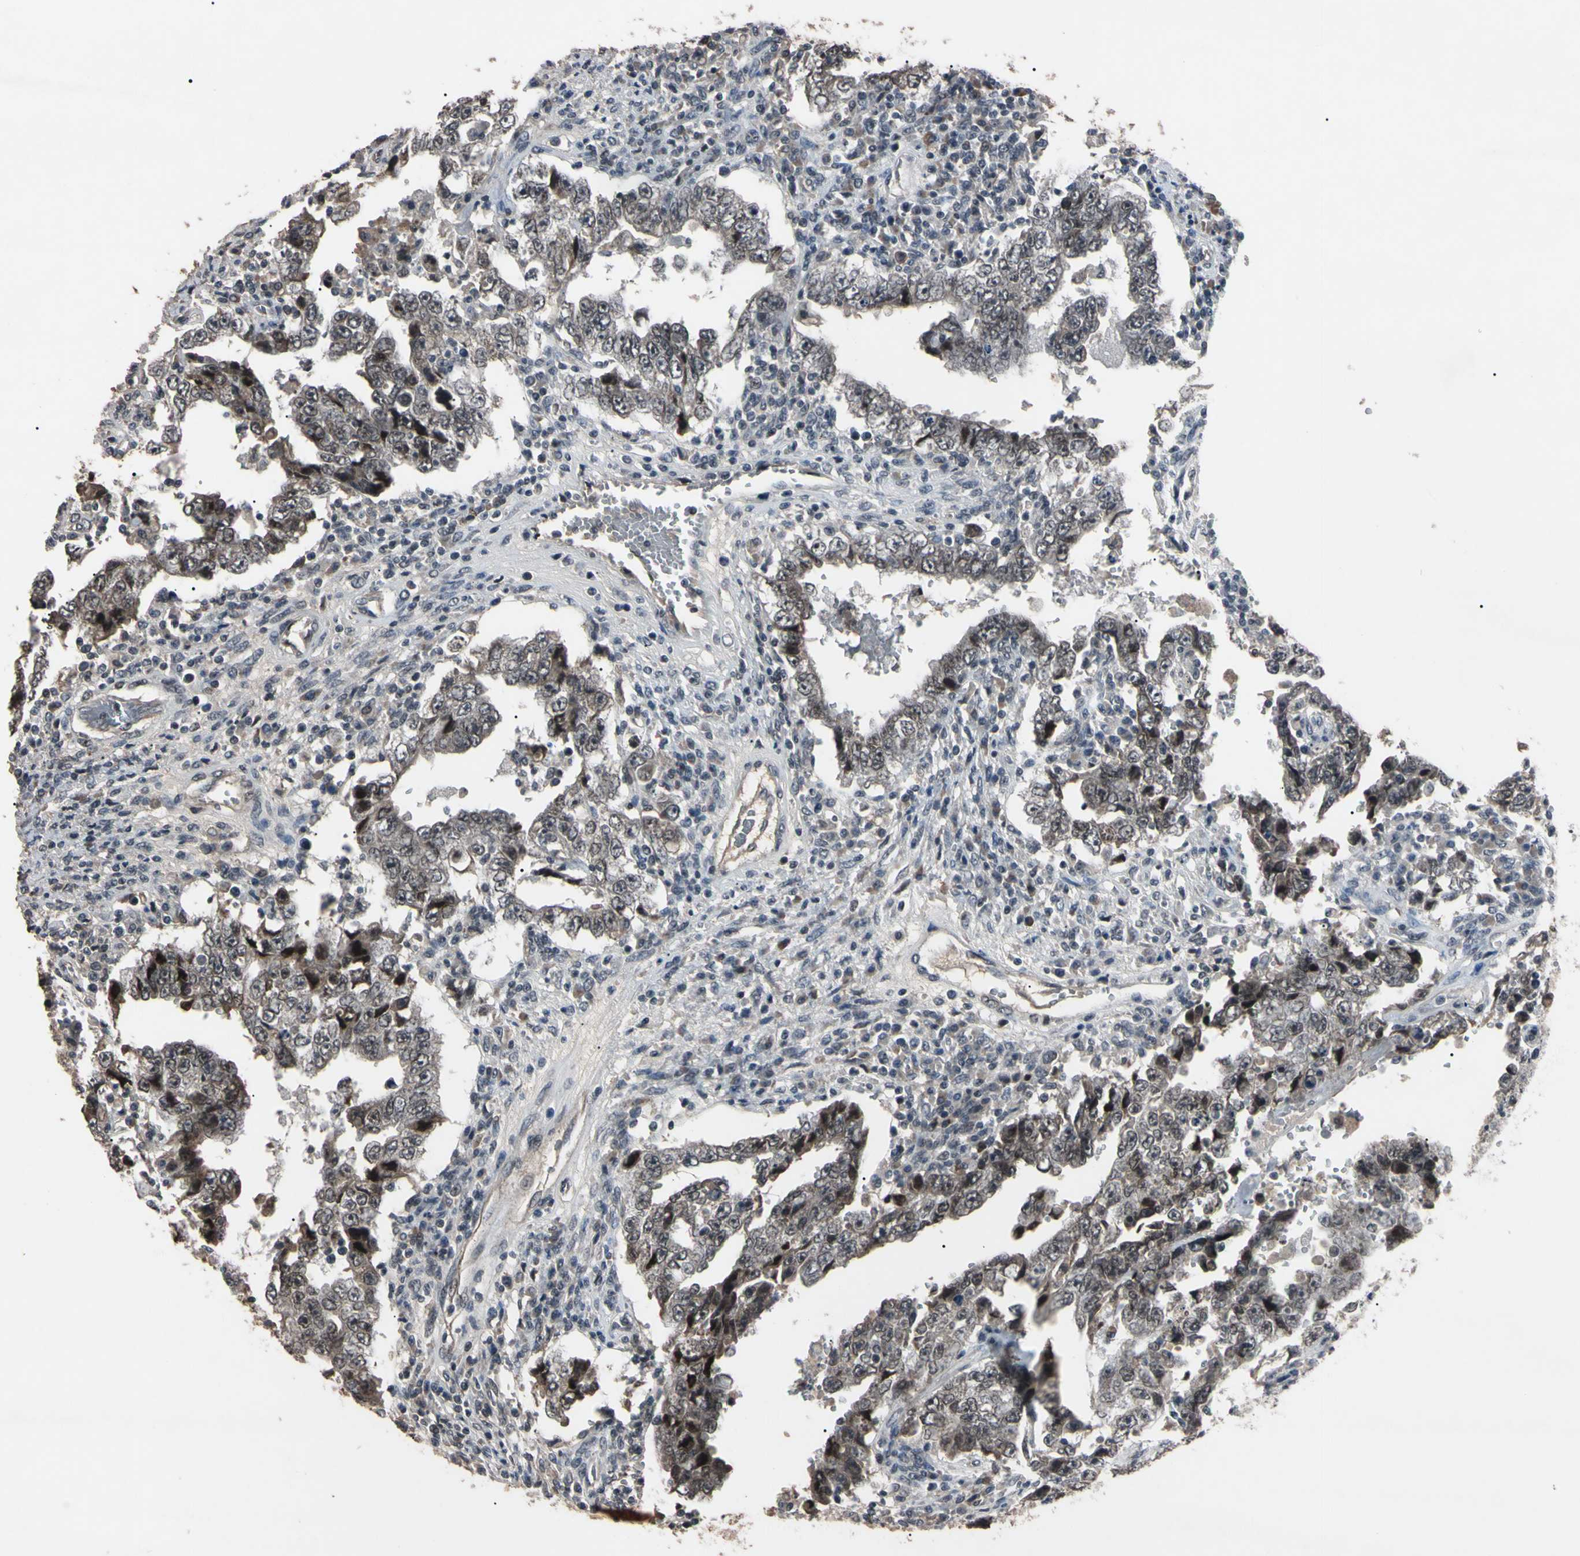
{"staining": {"intensity": "weak", "quantity": ">75%", "location": "nuclear"}, "tissue": "testis cancer", "cell_type": "Tumor cells", "image_type": "cancer", "snomed": [{"axis": "morphology", "description": "Carcinoma, Embryonal, NOS"}, {"axis": "topography", "description": "Testis"}], "caption": "Testis cancer tissue reveals weak nuclear positivity in approximately >75% of tumor cells", "gene": "YY1", "patient": {"sex": "male", "age": 26}}